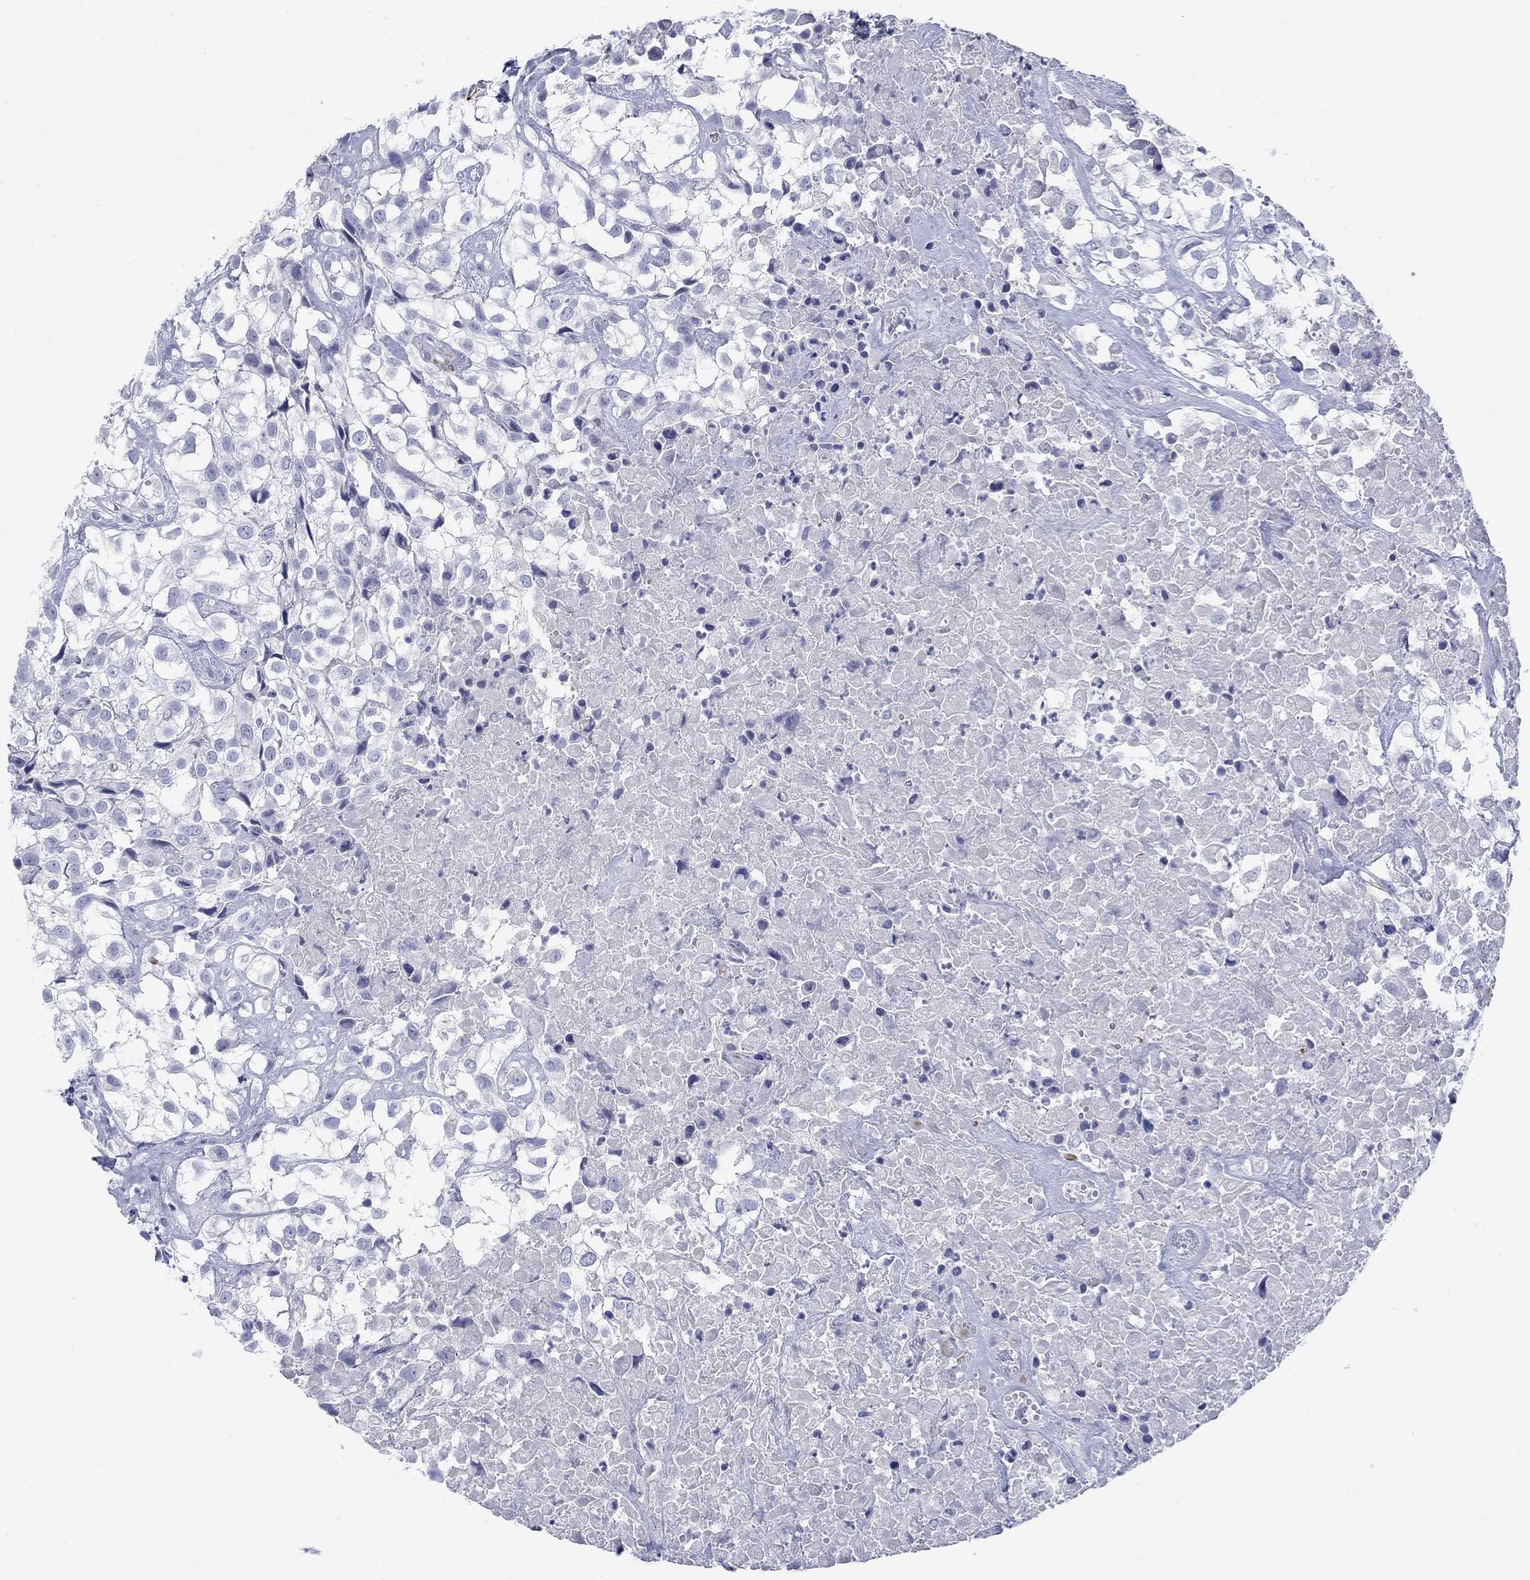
{"staining": {"intensity": "negative", "quantity": "none", "location": "none"}, "tissue": "urothelial cancer", "cell_type": "Tumor cells", "image_type": "cancer", "snomed": [{"axis": "morphology", "description": "Urothelial carcinoma, High grade"}, {"axis": "topography", "description": "Urinary bladder"}], "caption": "Immunohistochemical staining of high-grade urothelial carcinoma exhibits no significant positivity in tumor cells.", "gene": "PDYN", "patient": {"sex": "male", "age": 56}}